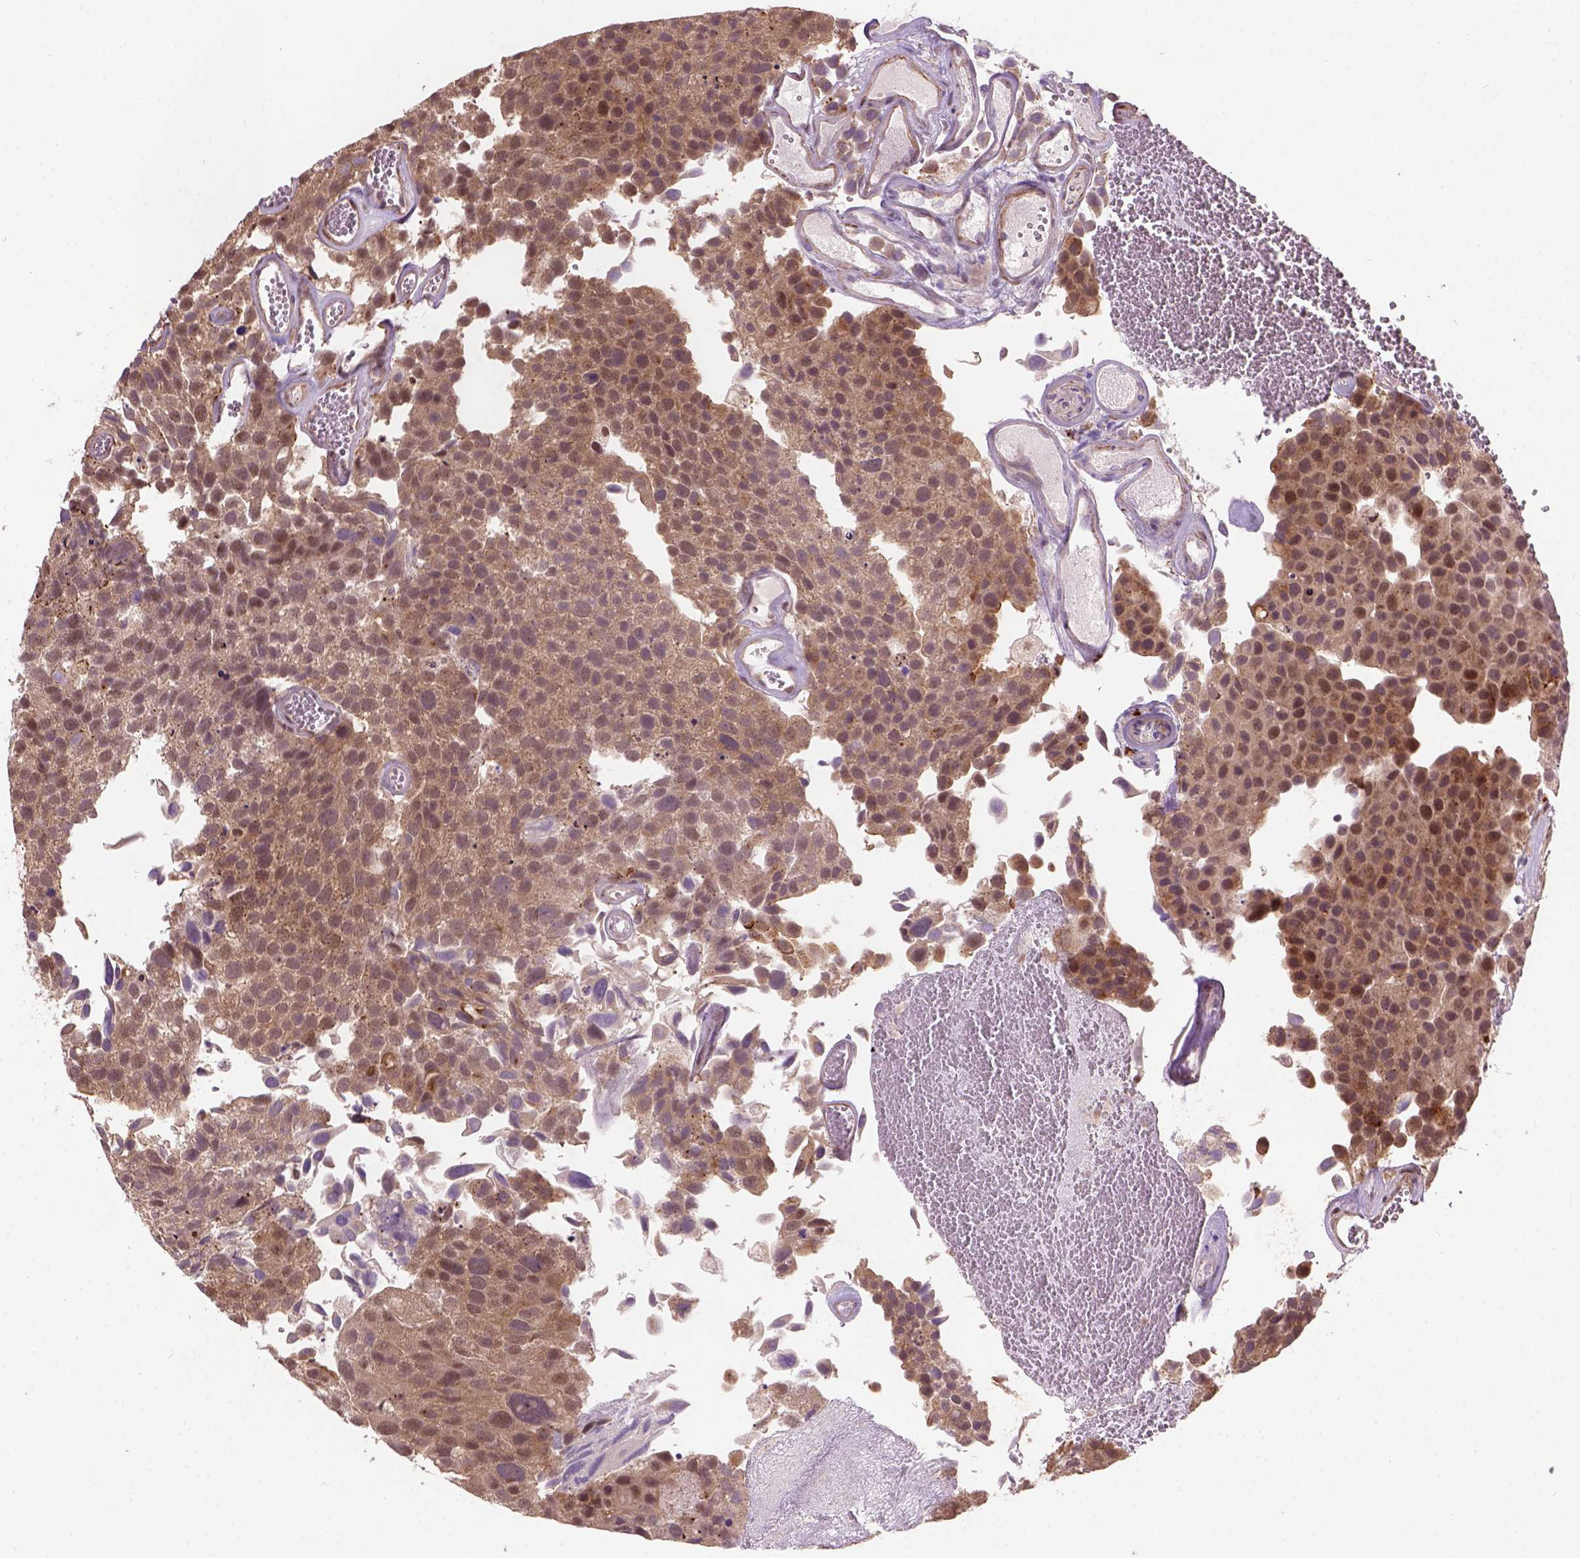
{"staining": {"intensity": "moderate", "quantity": "25%-75%", "location": "cytoplasmic/membranous,nuclear"}, "tissue": "urothelial cancer", "cell_type": "Tumor cells", "image_type": "cancer", "snomed": [{"axis": "morphology", "description": "Urothelial carcinoma, Low grade"}, {"axis": "topography", "description": "Urinary bladder"}], "caption": "This micrograph displays immunohistochemistry staining of urothelial cancer, with medium moderate cytoplasmic/membranous and nuclear expression in approximately 25%-75% of tumor cells.", "gene": "PSMD11", "patient": {"sex": "female", "age": 69}}